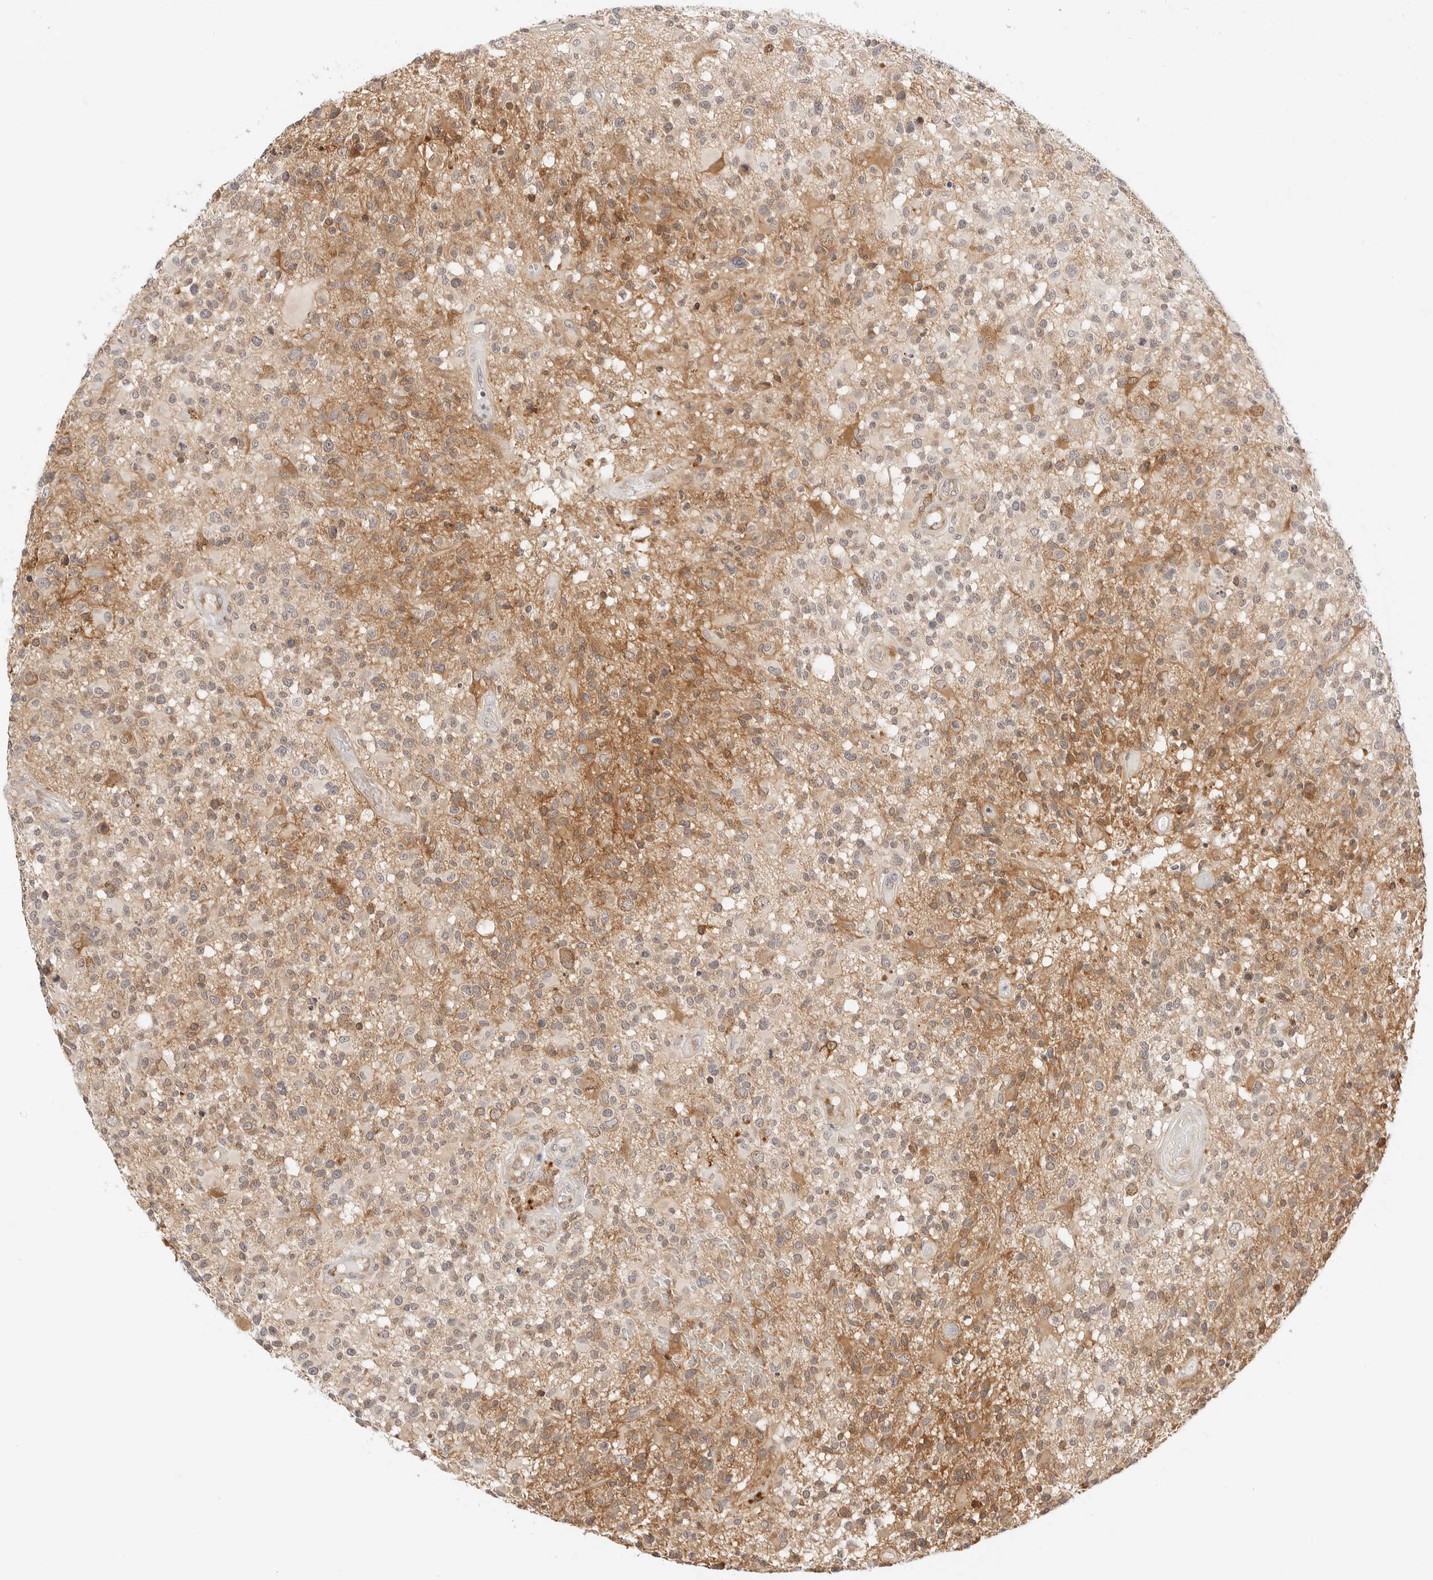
{"staining": {"intensity": "moderate", "quantity": "<25%", "location": "cytoplasmic/membranous"}, "tissue": "glioma", "cell_type": "Tumor cells", "image_type": "cancer", "snomed": [{"axis": "morphology", "description": "Glioma, malignant, High grade"}, {"axis": "morphology", "description": "Glioblastoma, NOS"}, {"axis": "topography", "description": "Brain"}], "caption": "Immunohistochemical staining of high-grade glioma (malignant) reveals moderate cytoplasmic/membranous protein positivity in approximately <25% of tumor cells. The staining was performed using DAB, with brown indicating positive protein expression. Nuclei are stained blue with hematoxylin.", "gene": "ERO1B", "patient": {"sex": "male", "age": 60}}